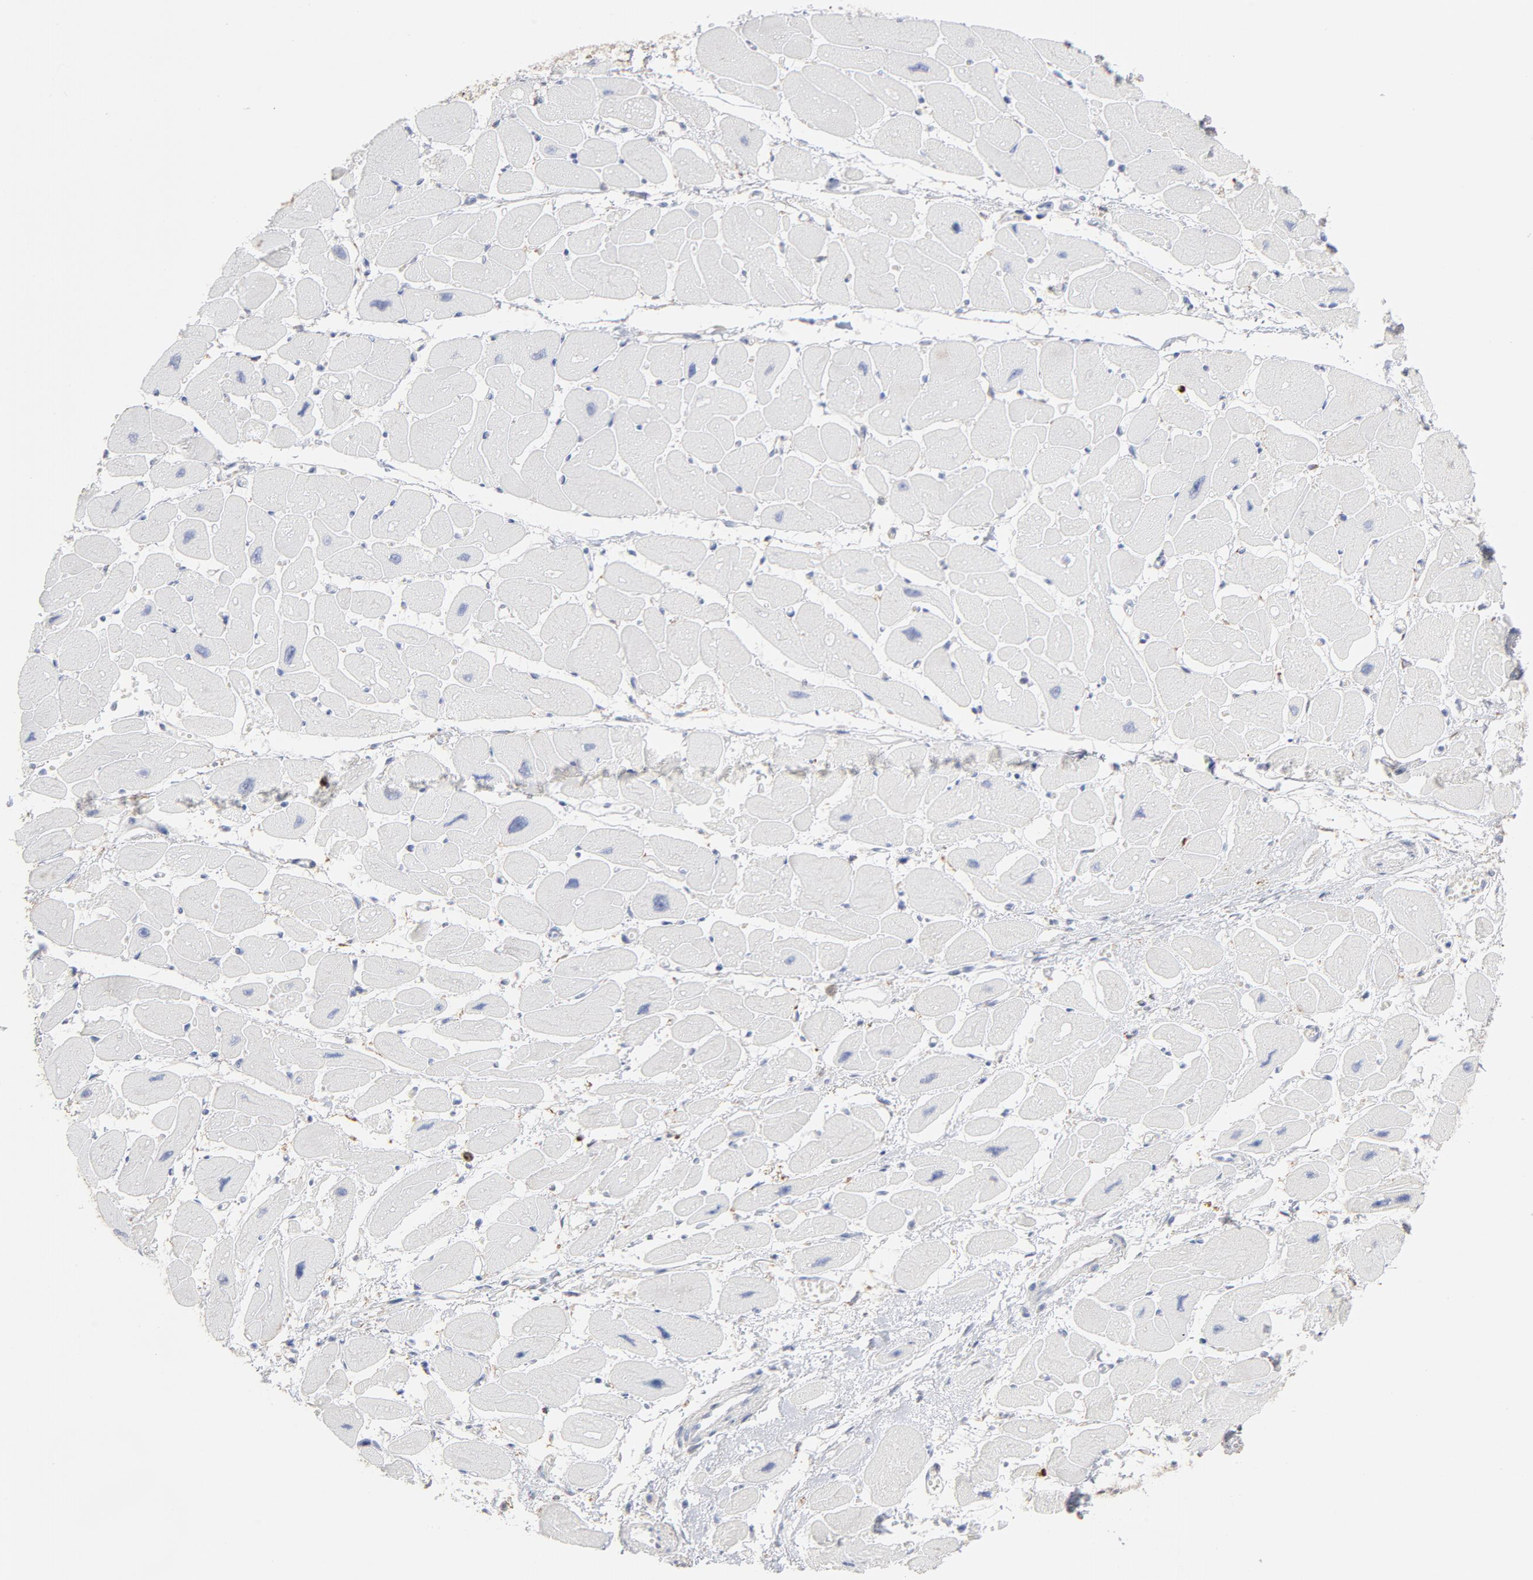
{"staining": {"intensity": "negative", "quantity": "none", "location": "none"}, "tissue": "heart muscle", "cell_type": "Cardiomyocytes", "image_type": "normal", "snomed": [{"axis": "morphology", "description": "Normal tissue, NOS"}, {"axis": "topography", "description": "Heart"}], "caption": "High magnification brightfield microscopy of benign heart muscle stained with DAB (brown) and counterstained with hematoxylin (blue): cardiomyocytes show no significant expression. (Brightfield microscopy of DAB (3,3'-diaminobenzidine) immunohistochemistry (IHC) at high magnification).", "gene": "PNMA1", "patient": {"sex": "female", "age": 54}}